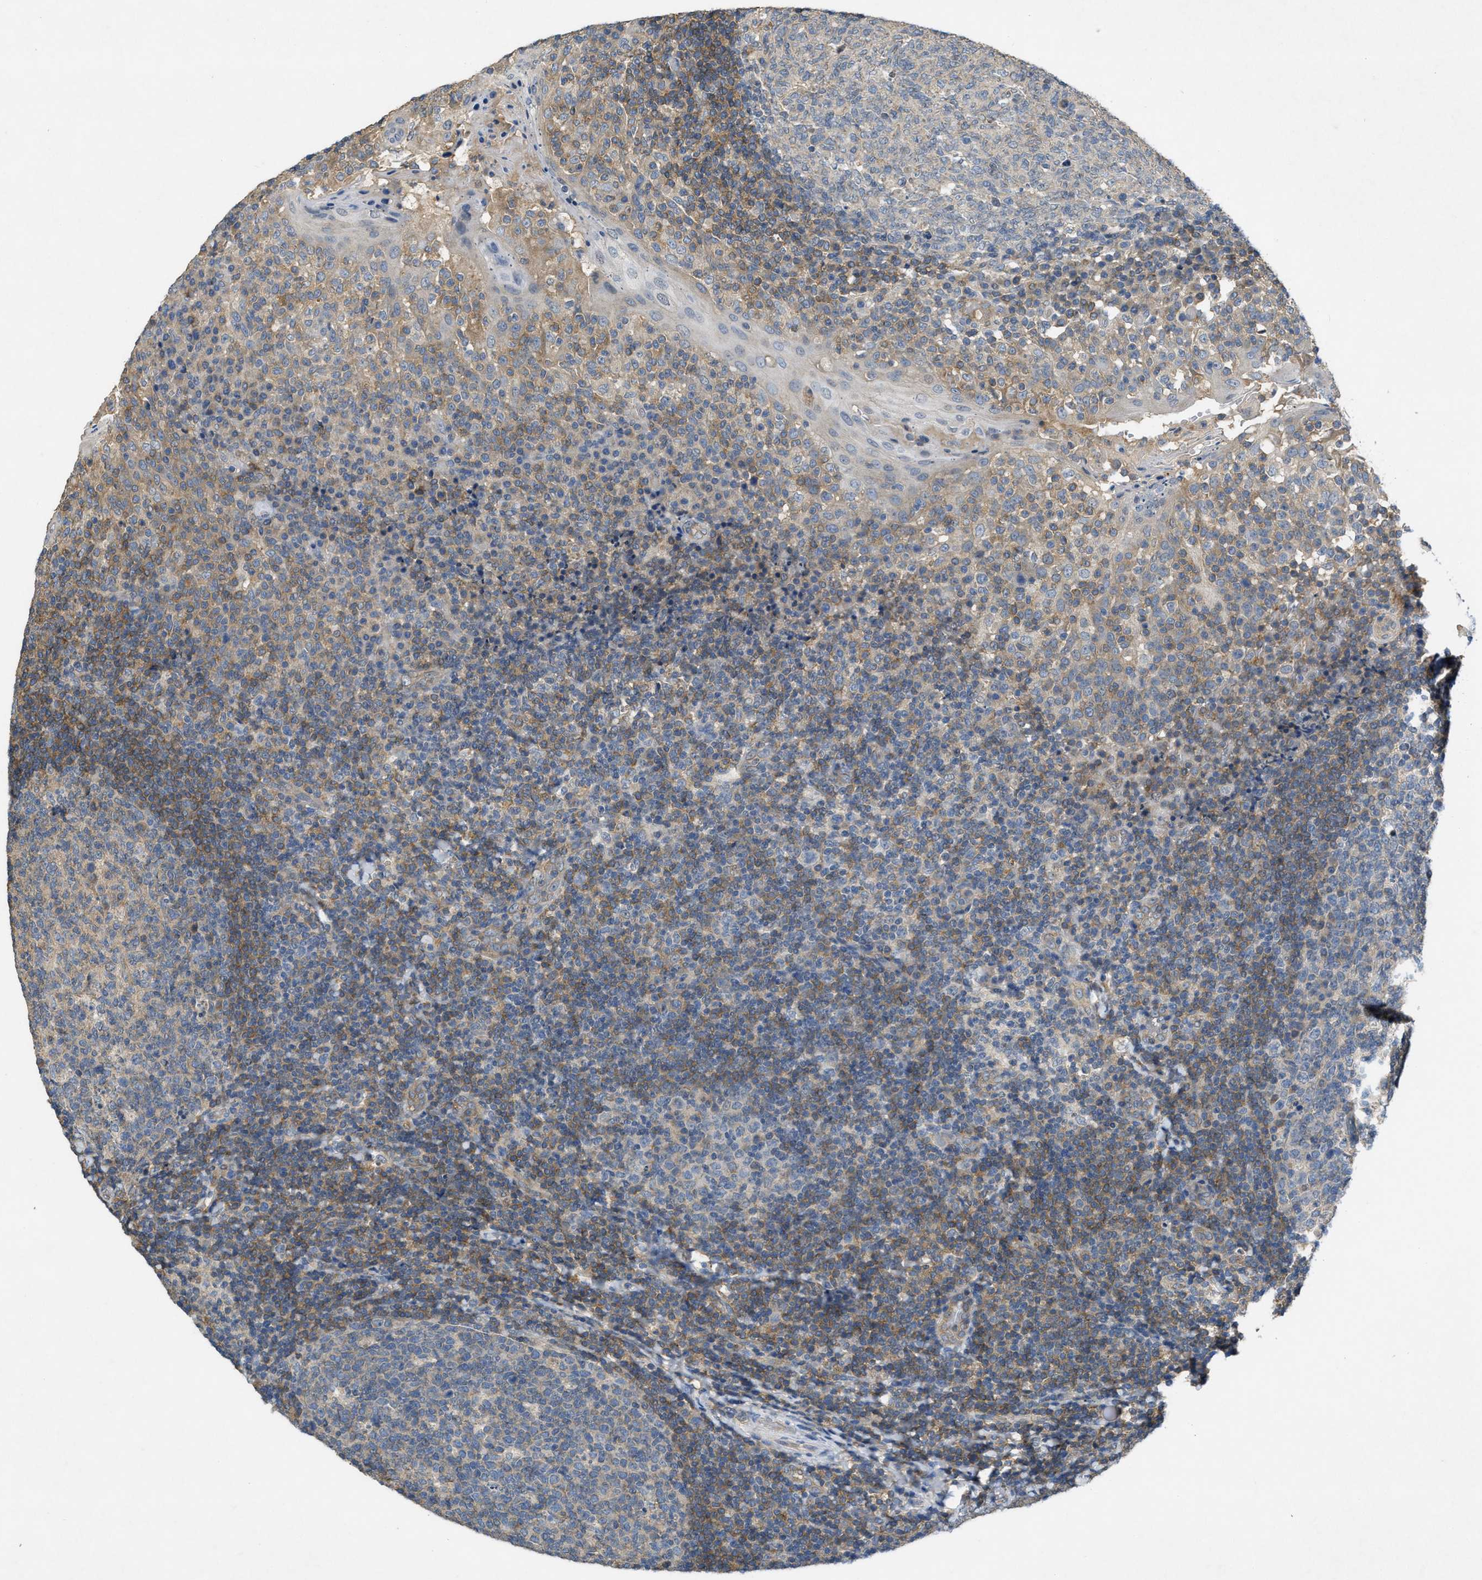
{"staining": {"intensity": "weak", "quantity": "<25%", "location": "cytoplasmic/membranous"}, "tissue": "tonsil", "cell_type": "Germinal center cells", "image_type": "normal", "snomed": [{"axis": "morphology", "description": "Normal tissue, NOS"}, {"axis": "topography", "description": "Tonsil"}], "caption": "A high-resolution micrograph shows immunohistochemistry staining of benign tonsil, which exhibits no significant positivity in germinal center cells.", "gene": "PPP3CA", "patient": {"sex": "female", "age": 19}}